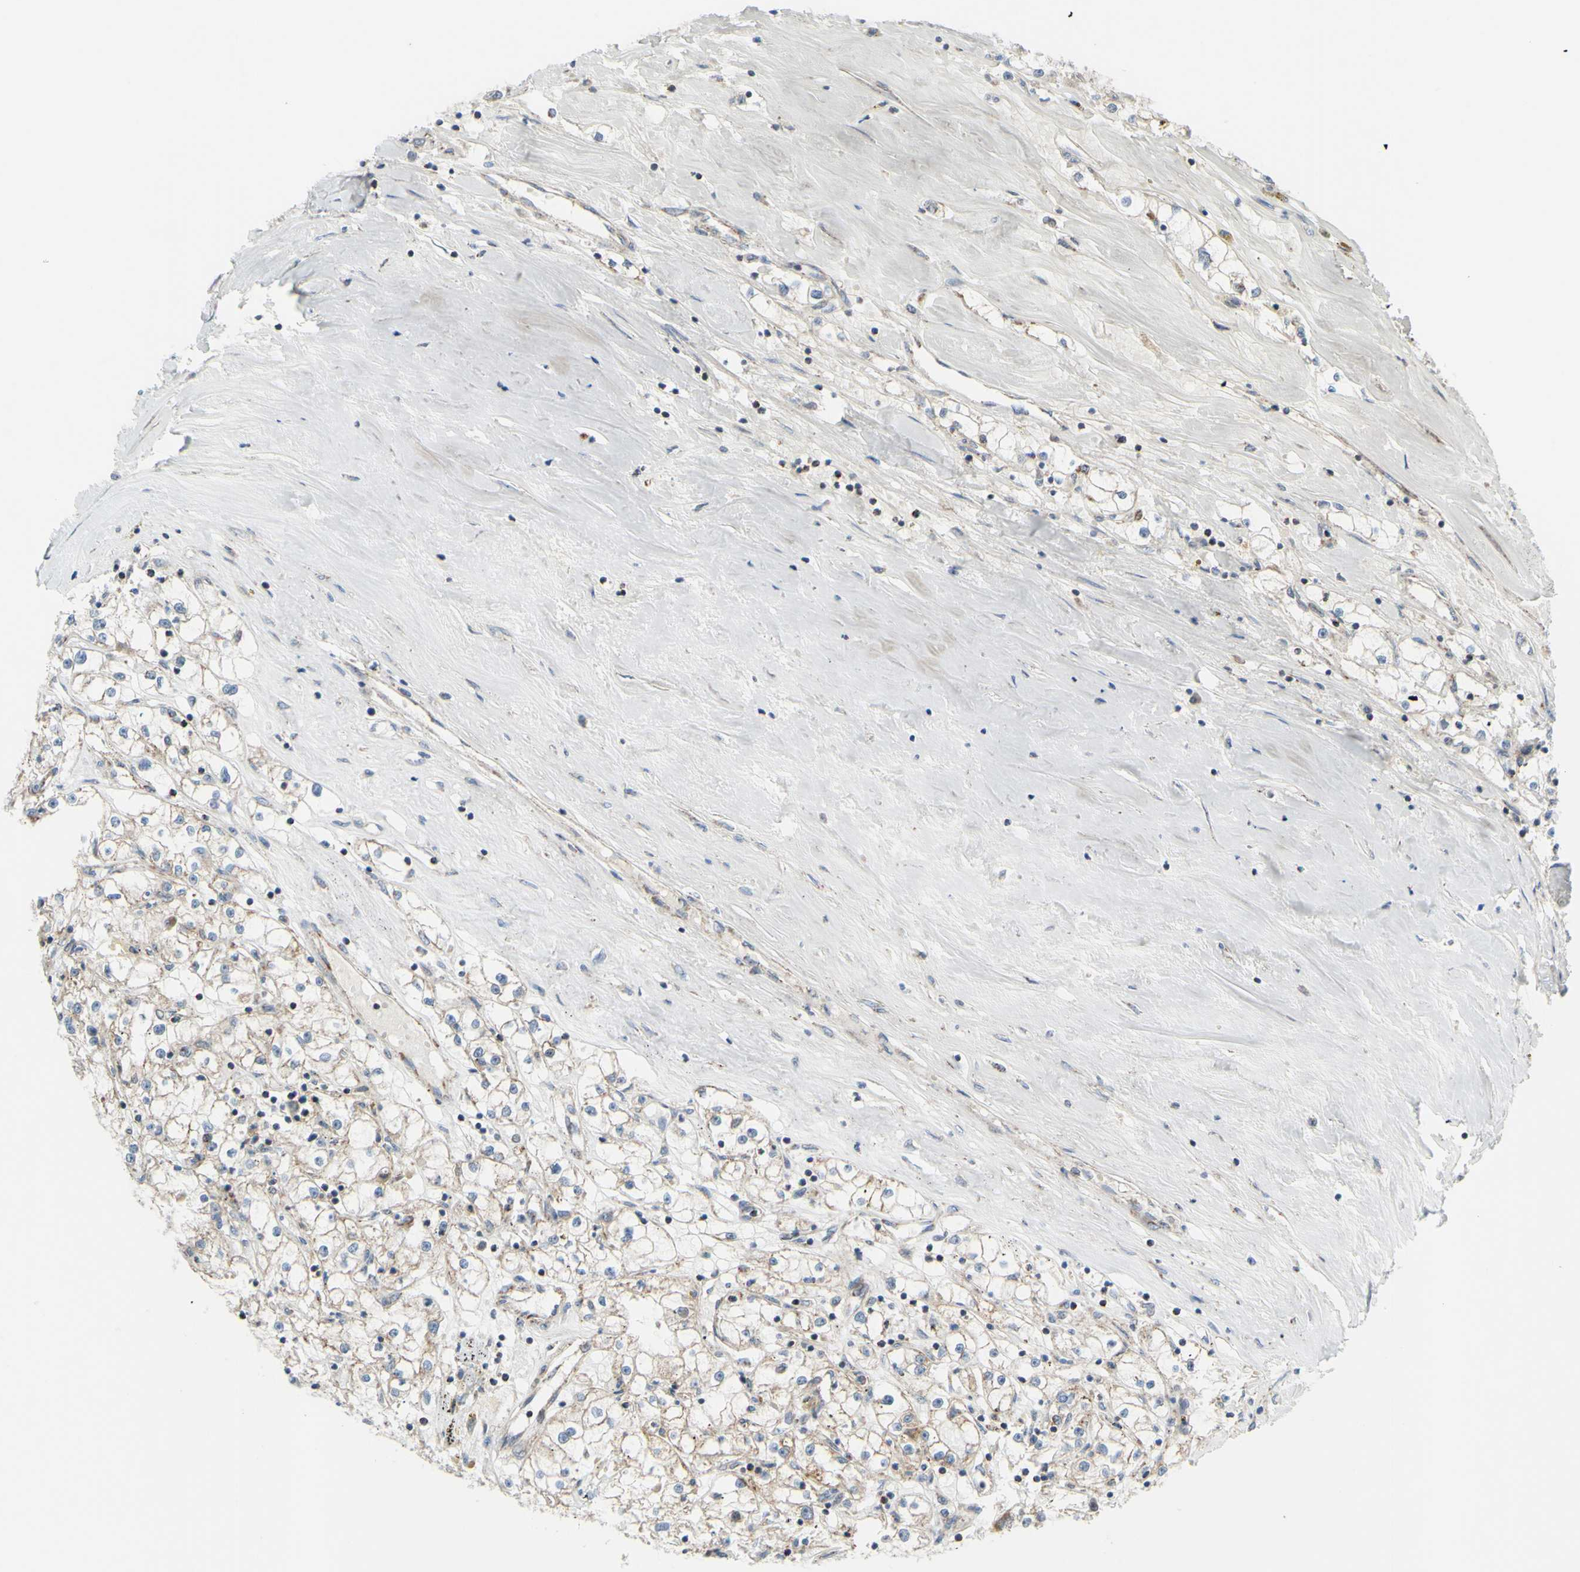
{"staining": {"intensity": "weak", "quantity": "25%-75%", "location": "cytoplasmic/membranous"}, "tissue": "renal cancer", "cell_type": "Tumor cells", "image_type": "cancer", "snomed": [{"axis": "morphology", "description": "Adenocarcinoma, NOS"}, {"axis": "topography", "description": "Kidney"}], "caption": "Approximately 25%-75% of tumor cells in adenocarcinoma (renal) reveal weak cytoplasmic/membranous protein staining as visualized by brown immunohistochemical staining.", "gene": "GLT8D1", "patient": {"sex": "male", "age": 56}}